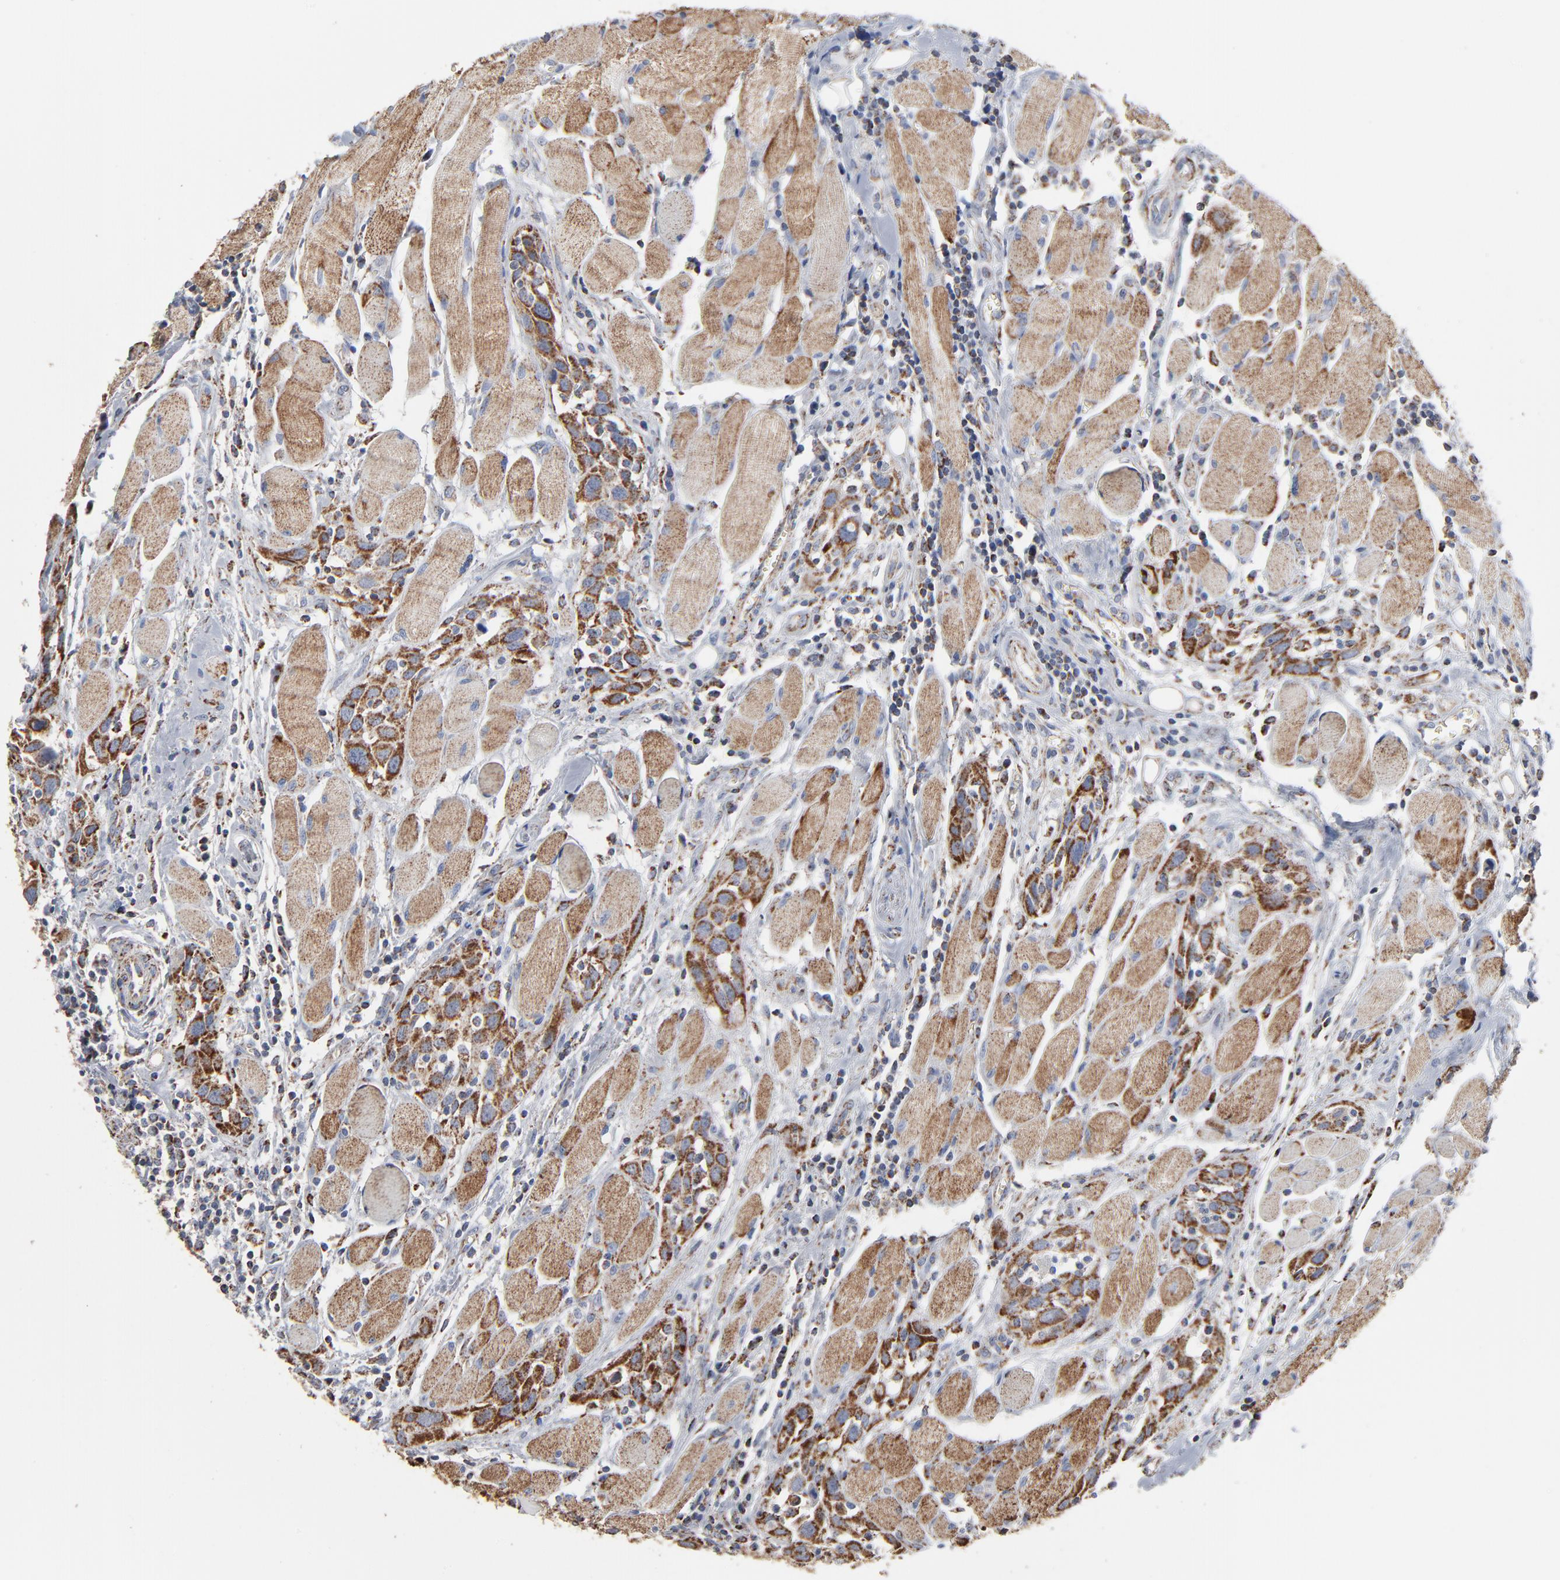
{"staining": {"intensity": "strong", "quantity": ">75%", "location": "cytoplasmic/membranous"}, "tissue": "head and neck cancer", "cell_type": "Tumor cells", "image_type": "cancer", "snomed": [{"axis": "morphology", "description": "Squamous cell carcinoma, NOS"}, {"axis": "topography", "description": "Oral tissue"}, {"axis": "topography", "description": "Head-Neck"}], "caption": "Immunohistochemical staining of human head and neck squamous cell carcinoma reveals high levels of strong cytoplasmic/membranous protein positivity in approximately >75% of tumor cells. (brown staining indicates protein expression, while blue staining denotes nuclei).", "gene": "UQCRC1", "patient": {"sex": "female", "age": 50}}